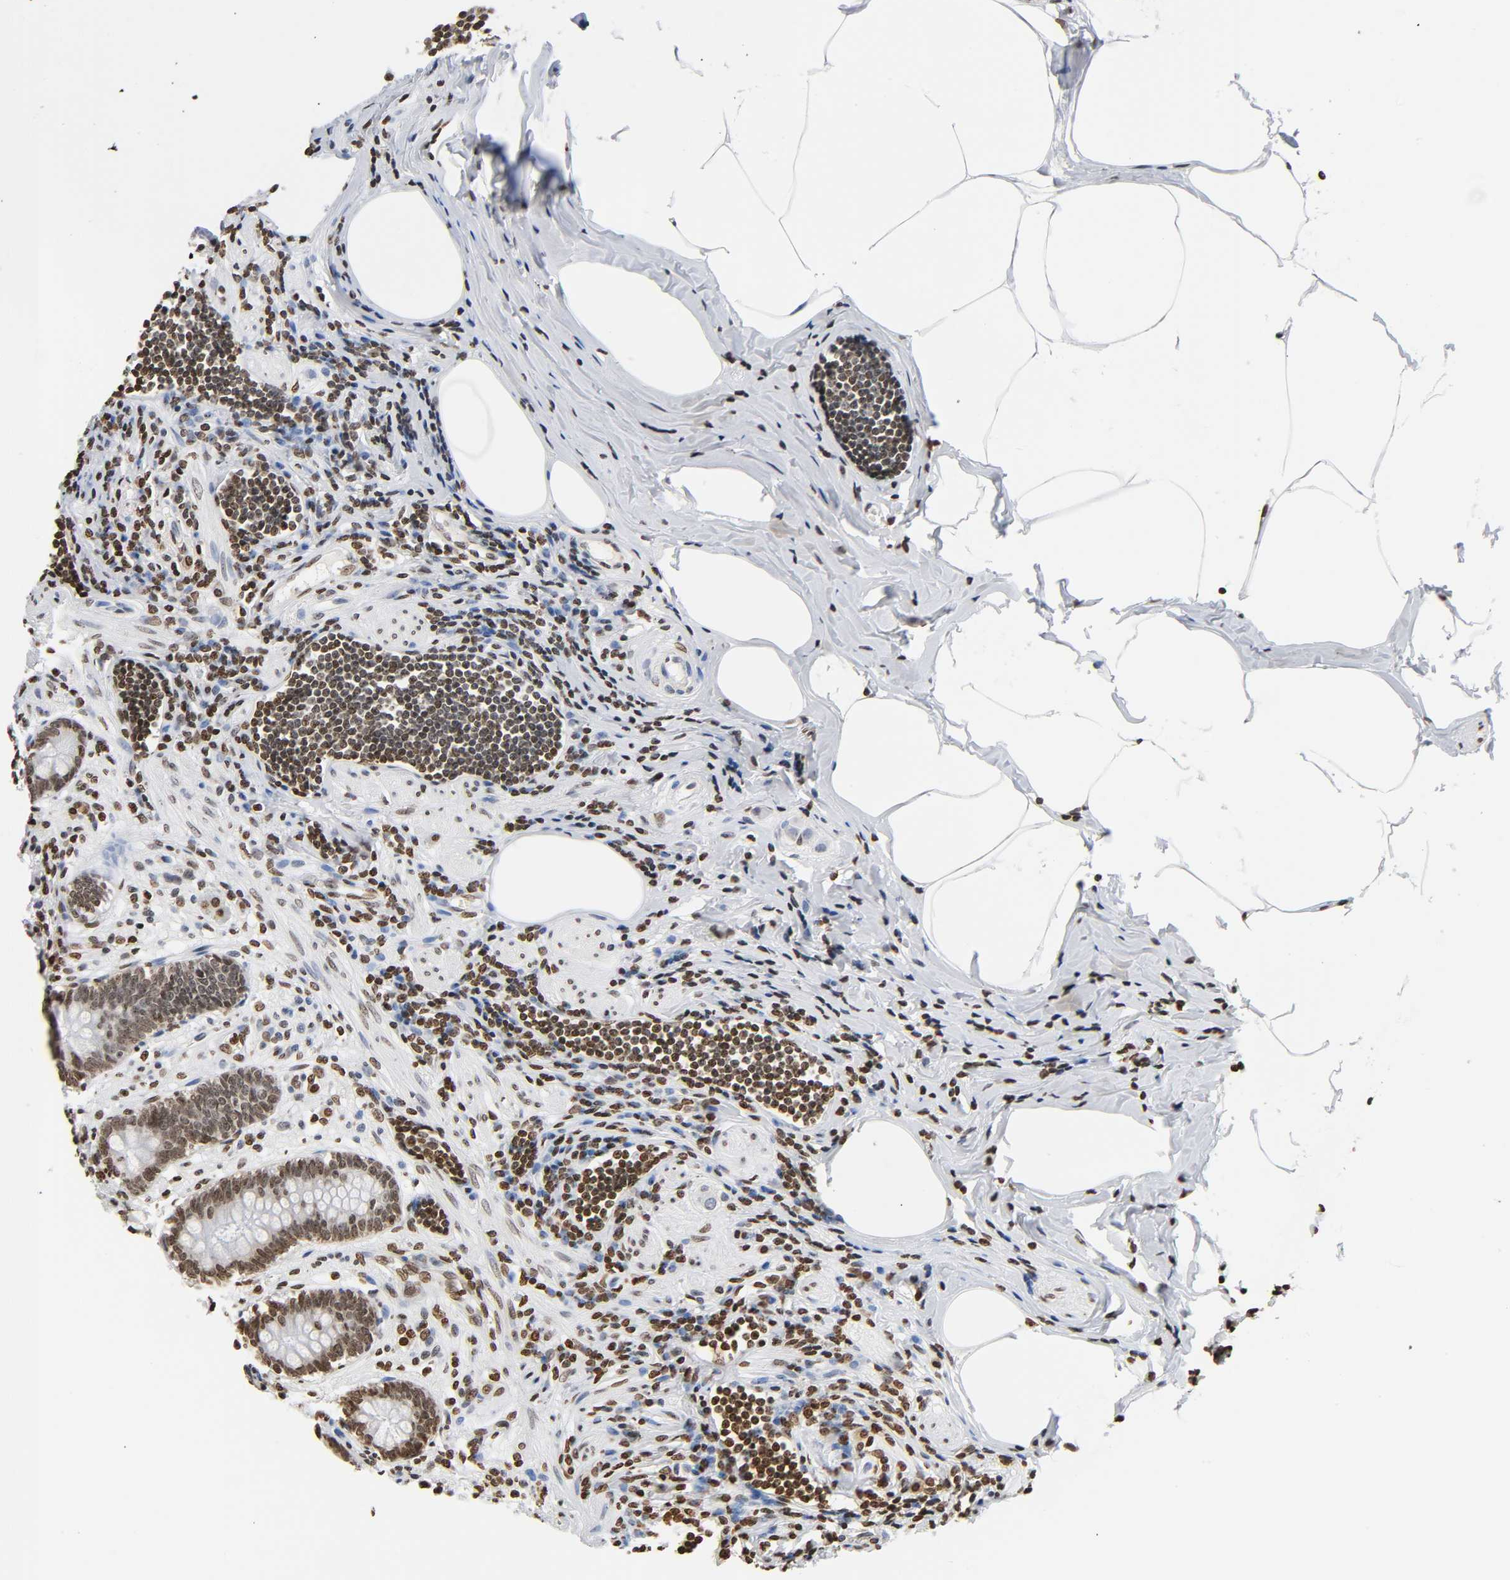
{"staining": {"intensity": "moderate", "quantity": ">75%", "location": "nuclear"}, "tissue": "appendix", "cell_type": "Glandular cells", "image_type": "normal", "snomed": [{"axis": "morphology", "description": "Normal tissue, NOS"}, {"axis": "topography", "description": "Appendix"}], "caption": "High-power microscopy captured an immunohistochemistry histopathology image of benign appendix, revealing moderate nuclear staining in approximately >75% of glandular cells.", "gene": "HOXA6", "patient": {"sex": "female", "age": 50}}